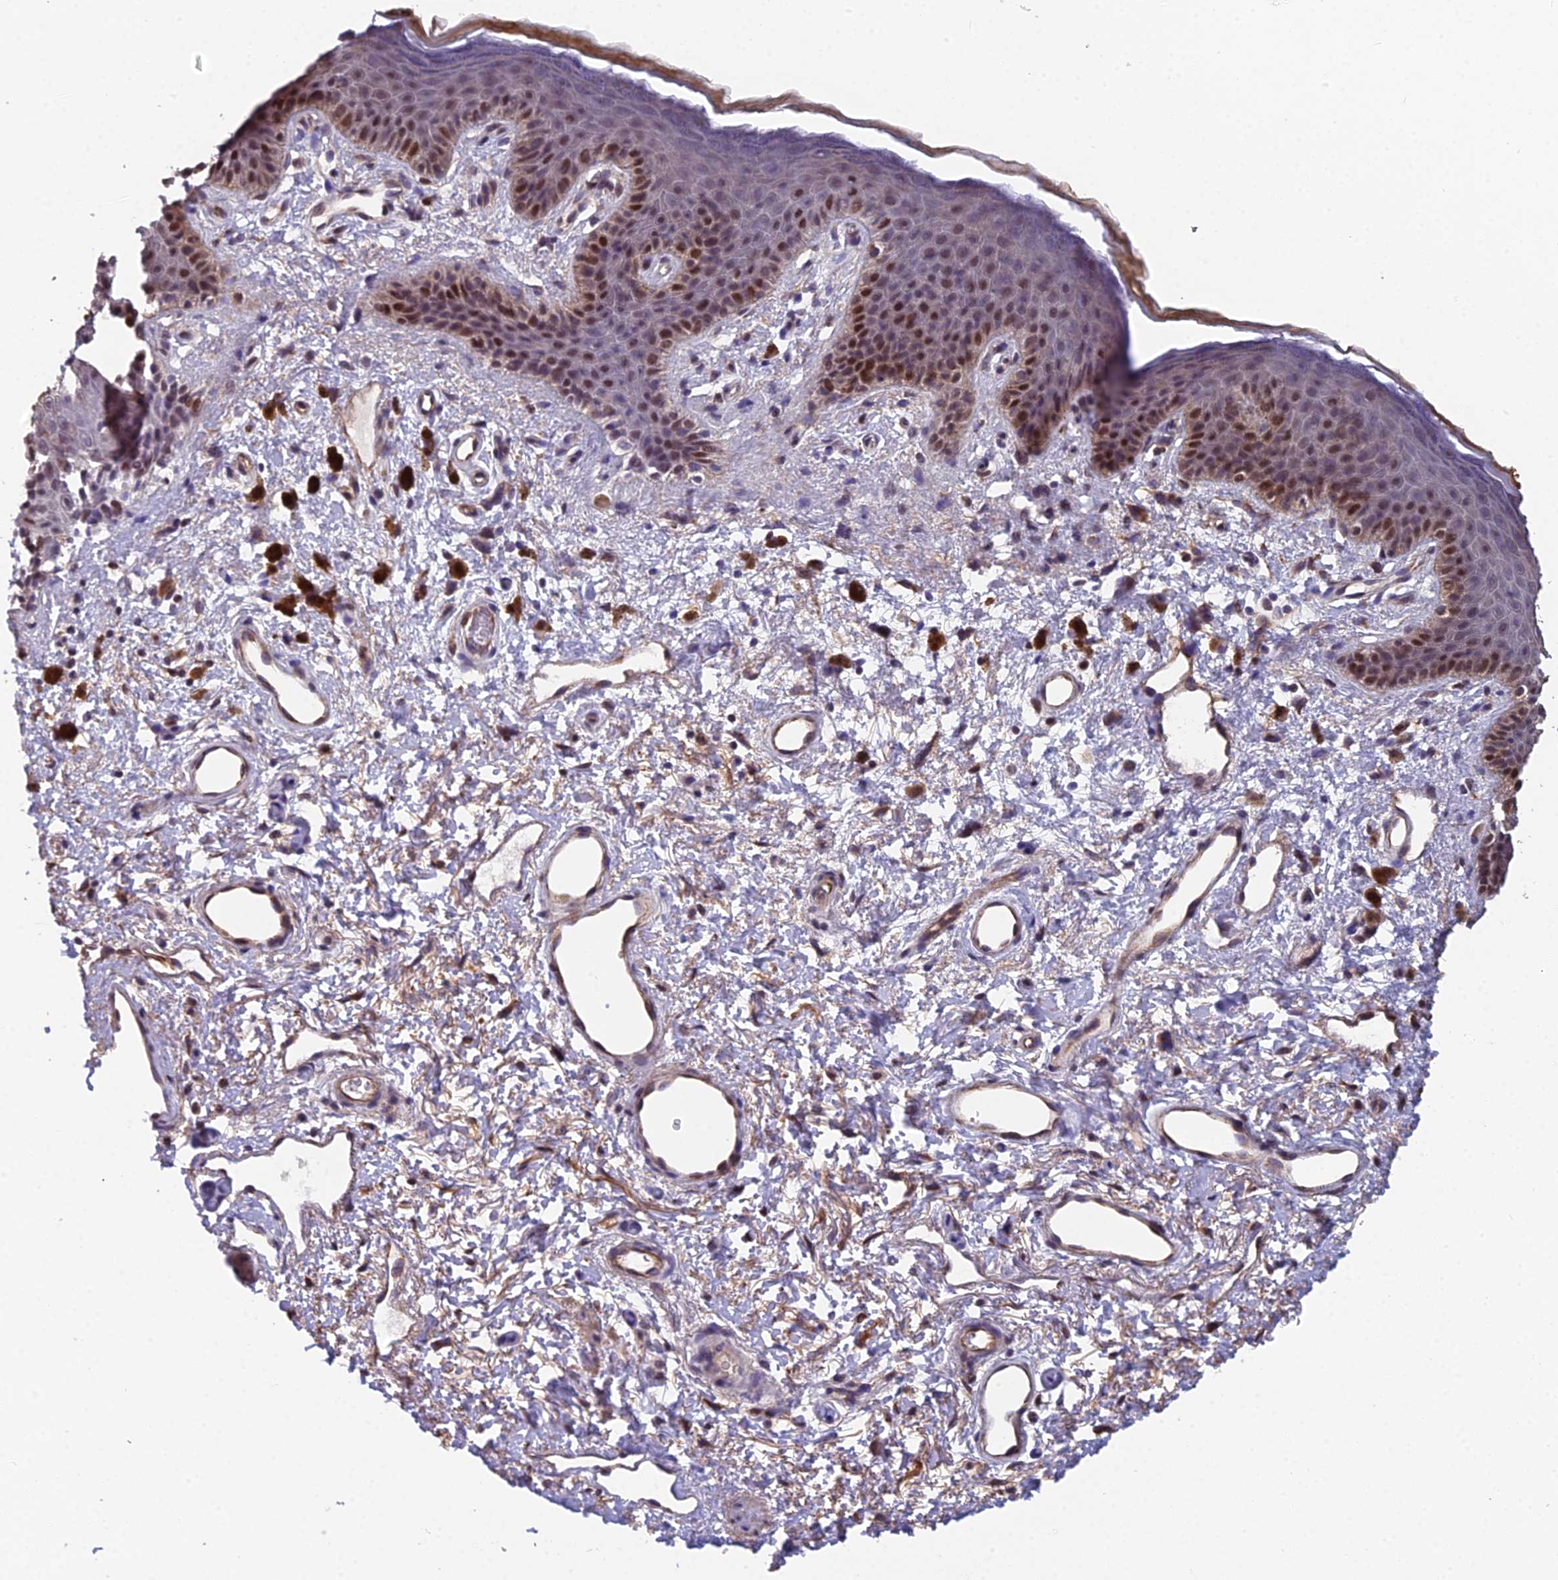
{"staining": {"intensity": "moderate", "quantity": "25%-75%", "location": "nuclear"}, "tissue": "skin", "cell_type": "Epidermal cells", "image_type": "normal", "snomed": [{"axis": "morphology", "description": "Normal tissue, NOS"}, {"axis": "topography", "description": "Anal"}], "caption": "Immunohistochemical staining of normal human skin exhibits moderate nuclear protein staining in about 25%-75% of epidermal cells.", "gene": "XKR9", "patient": {"sex": "female", "age": 46}}